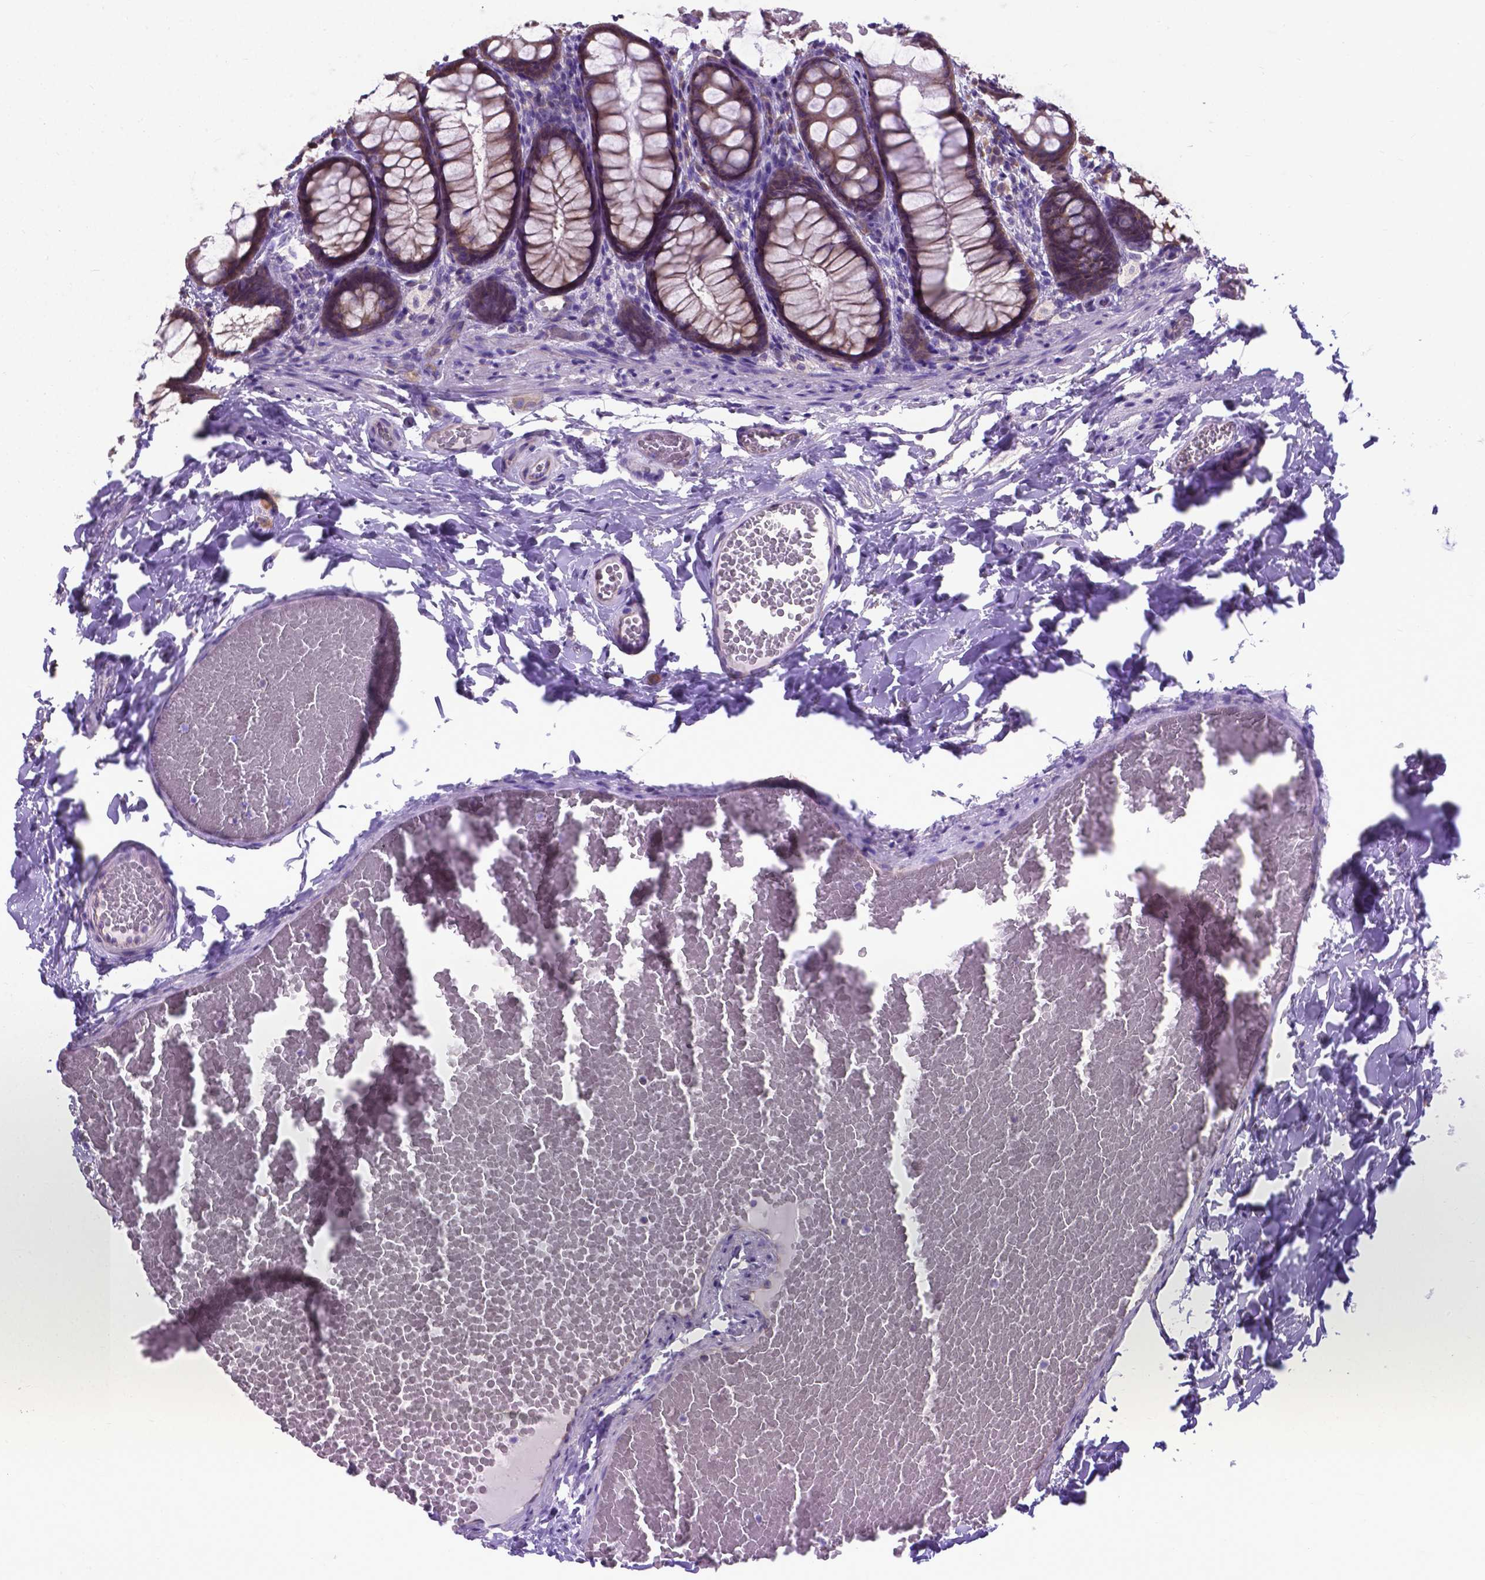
{"staining": {"intensity": "negative", "quantity": "none", "location": "none"}, "tissue": "colon", "cell_type": "Endothelial cells", "image_type": "normal", "snomed": [{"axis": "morphology", "description": "Normal tissue, NOS"}, {"axis": "topography", "description": "Colon"}], "caption": "Histopathology image shows no protein staining in endothelial cells of unremarkable colon.", "gene": "RPL6", "patient": {"sex": "male", "age": 47}}